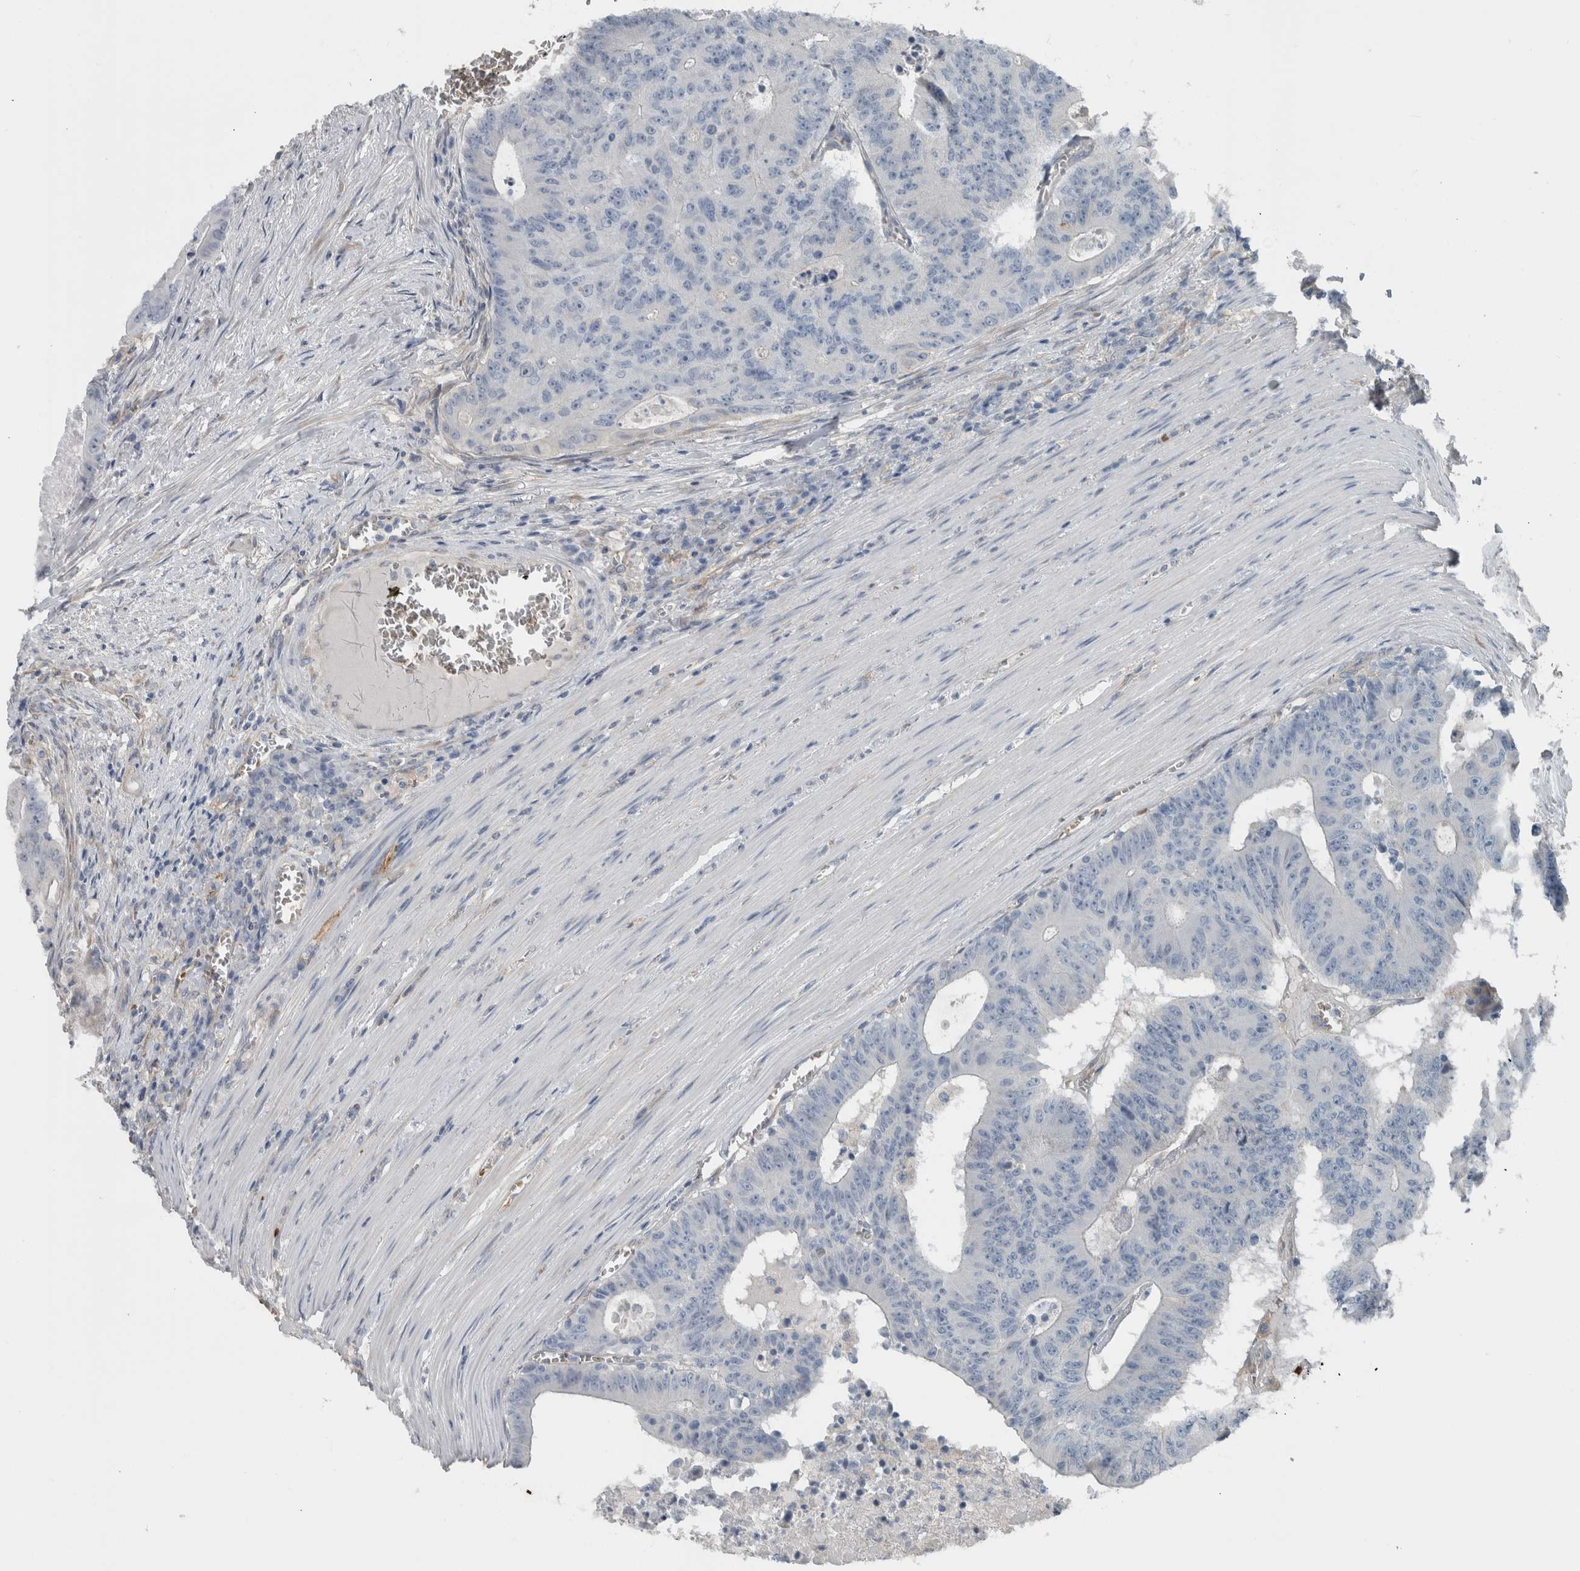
{"staining": {"intensity": "negative", "quantity": "none", "location": "none"}, "tissue": "colorectal cancer", "cell_type": "Tumor cells", "image_type": "cancer", "snomed": [{"axis": "morphology", "description": "Adenocarcinoma, NOS"}, {"axis": "topography", "description": "Colon"}], "caption": "Human colorectal cancer stained for a protein using immunohistochemistry shows no staining in tumor cells.", "gene": "SH3GL2", "patient": {"sex": "male", "age": 87}}